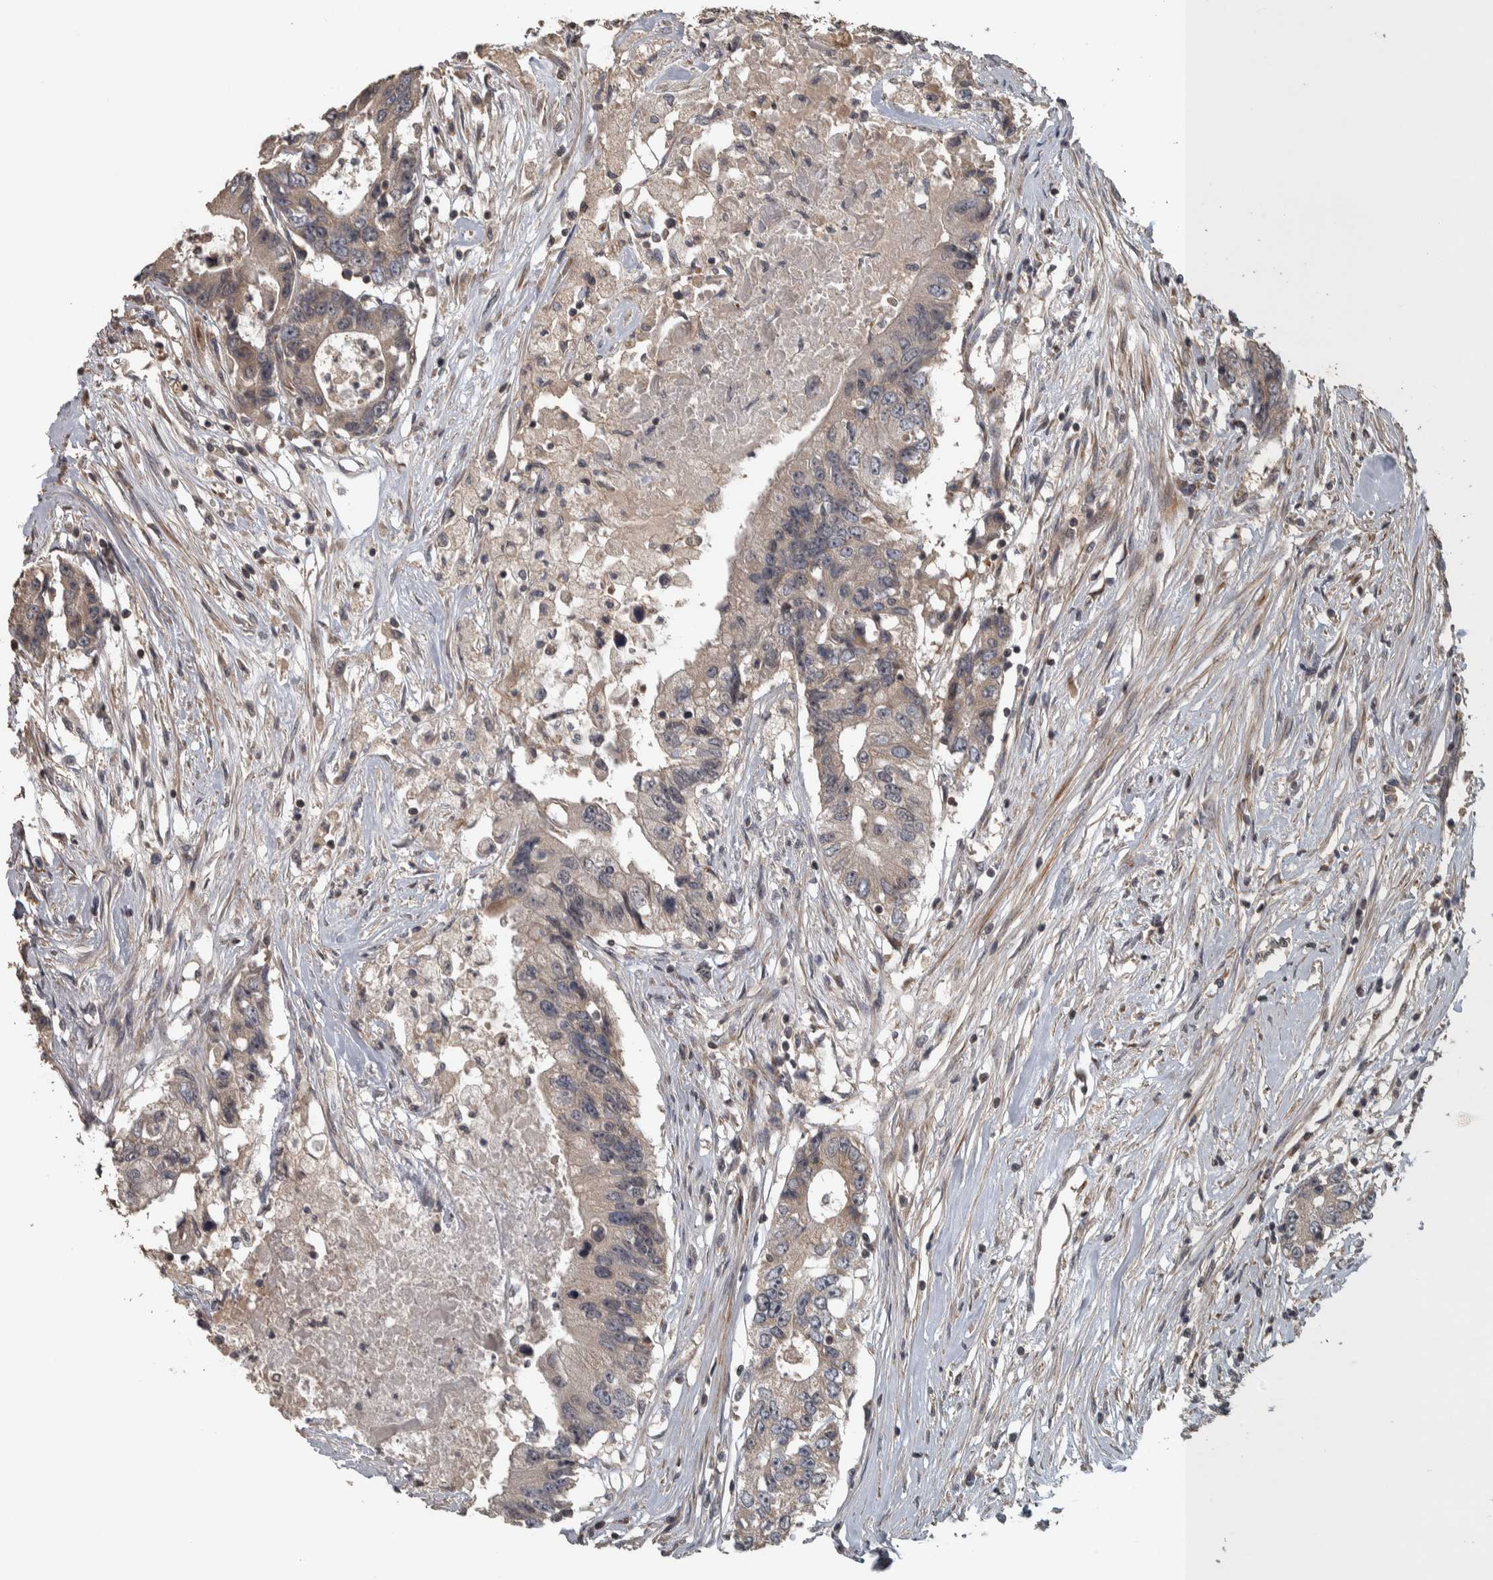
{"staining": {"intensity": "weak", "quantity": "25%-75%", "location": "cytoplasmic/membranous"}, "tissue": "colorectal cancer", "cell_type": "Tumor cells", "image_type": "cancer", "snomed": [{"axis": "morphology", "description": "Adenocarcinoma, NOS"}, {"axis": "topography", "description": "Colon"}], "caption": "This is an image of immunohistochemistry (IHC) staining of colorectal cancer (adenocarcinoma), which shows weak staining in the cytoplasmic/membranous of tumor cells.", "gene": "ERAL1", "patient": {"sex": "female", "age": 77}}